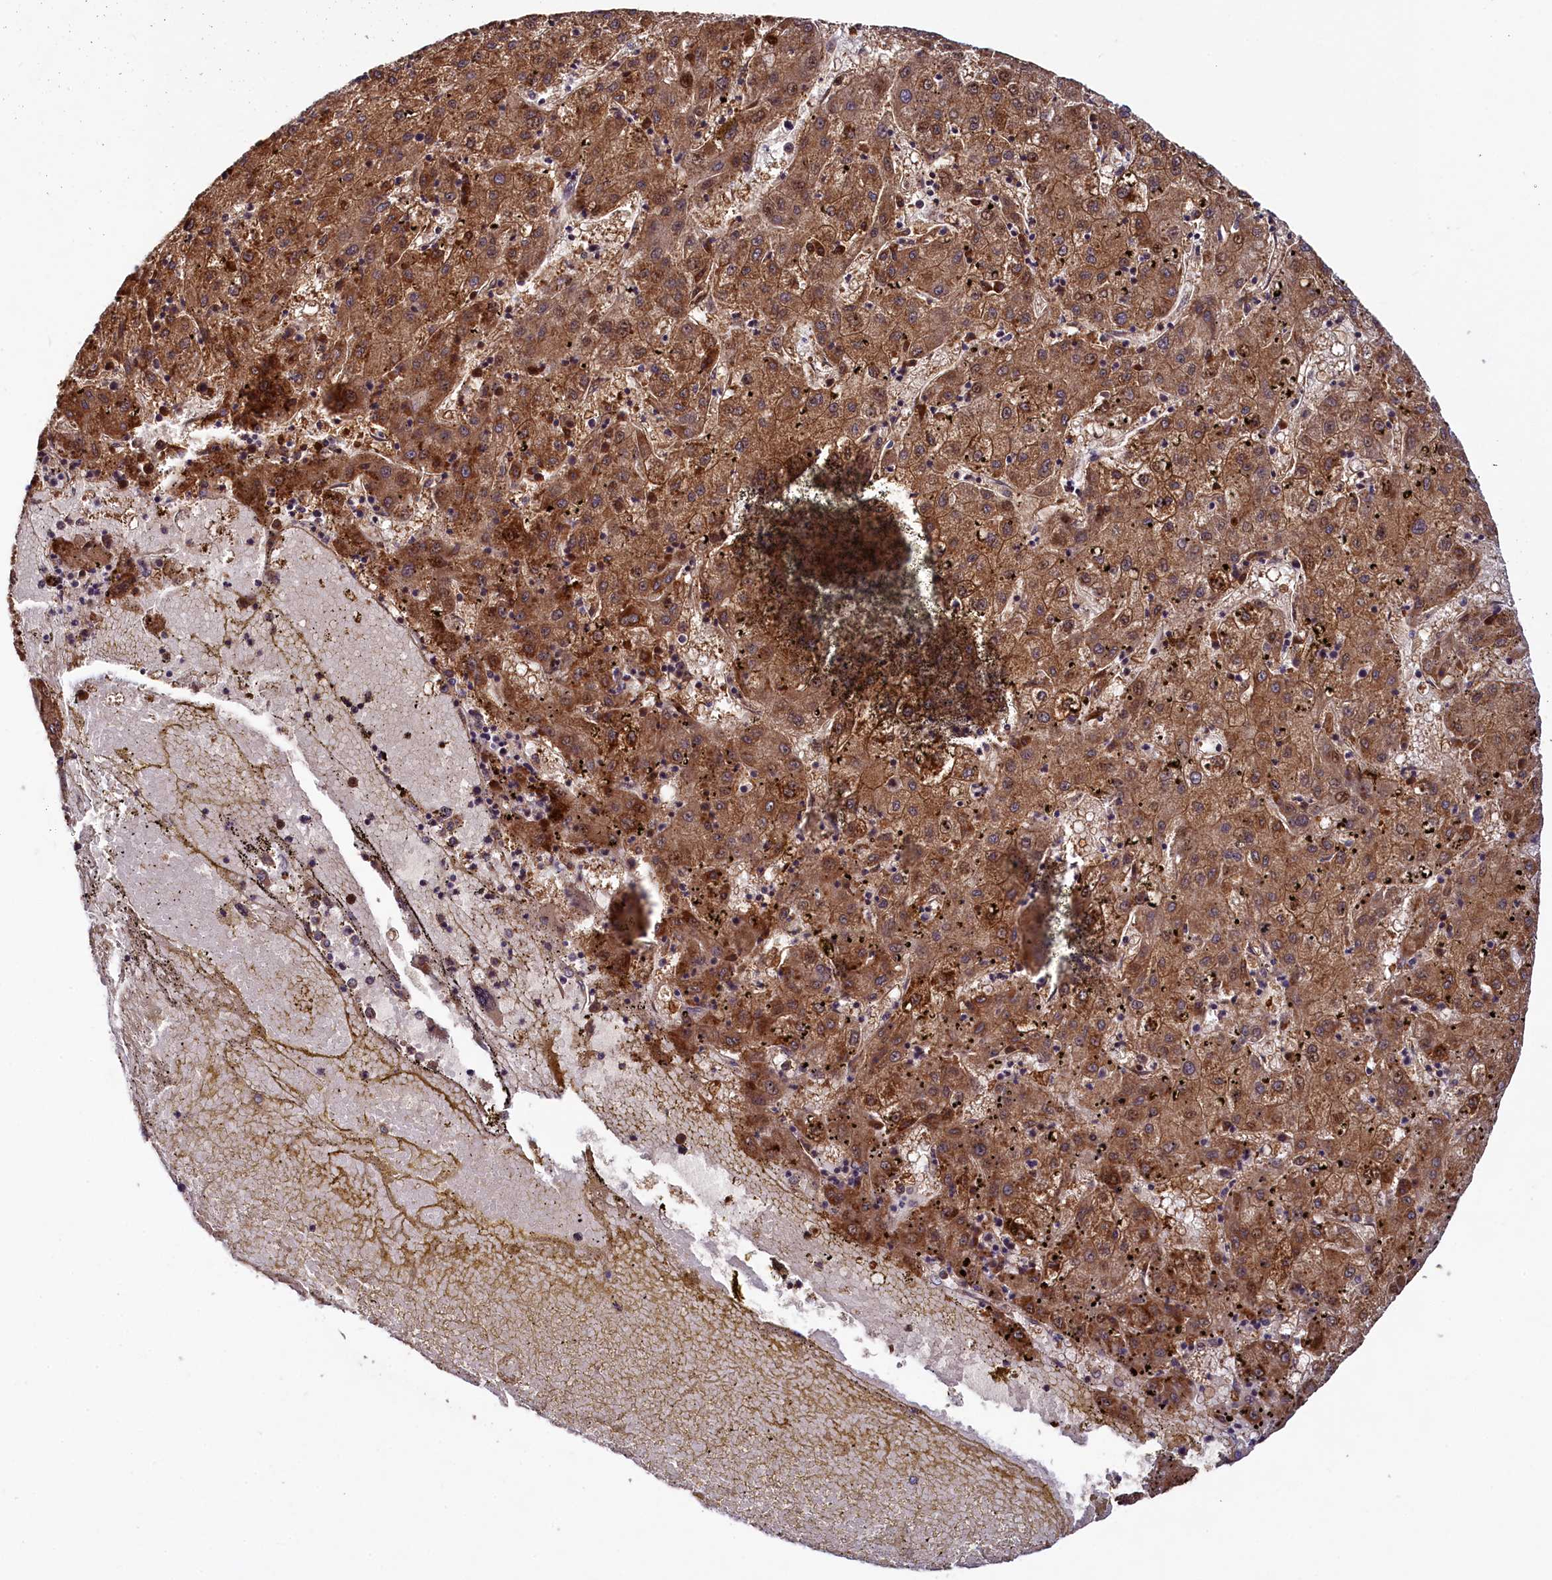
{"staining": {"intensity": "moderate", "quantity": ">75%", "location": "cytoplasmic/membranous"}, "tissue": "liver cancer", "cell_type": "Tumor cells", "image_type": "cancer", "snomed": [{"axis": "morphology", "description": "Carcinoma, Hepatocellular, NOS"}, {"axis": "topography", "description": "Liver"}], "caption": "Immunohistochemical staining of liver hepatocellular carcinoma displays medium levels of moderate cytoplasmic/membranous protein positivity in approximately >75% of tumor cells. The staining was performed using DAB (3,3'-diaminobenzidine), with brown indicating positive protein expression. Nuclei are stained blue with hematoxylin.", "gene": "CCDC102A", "patient": {"sex": "male", "age": 72}}